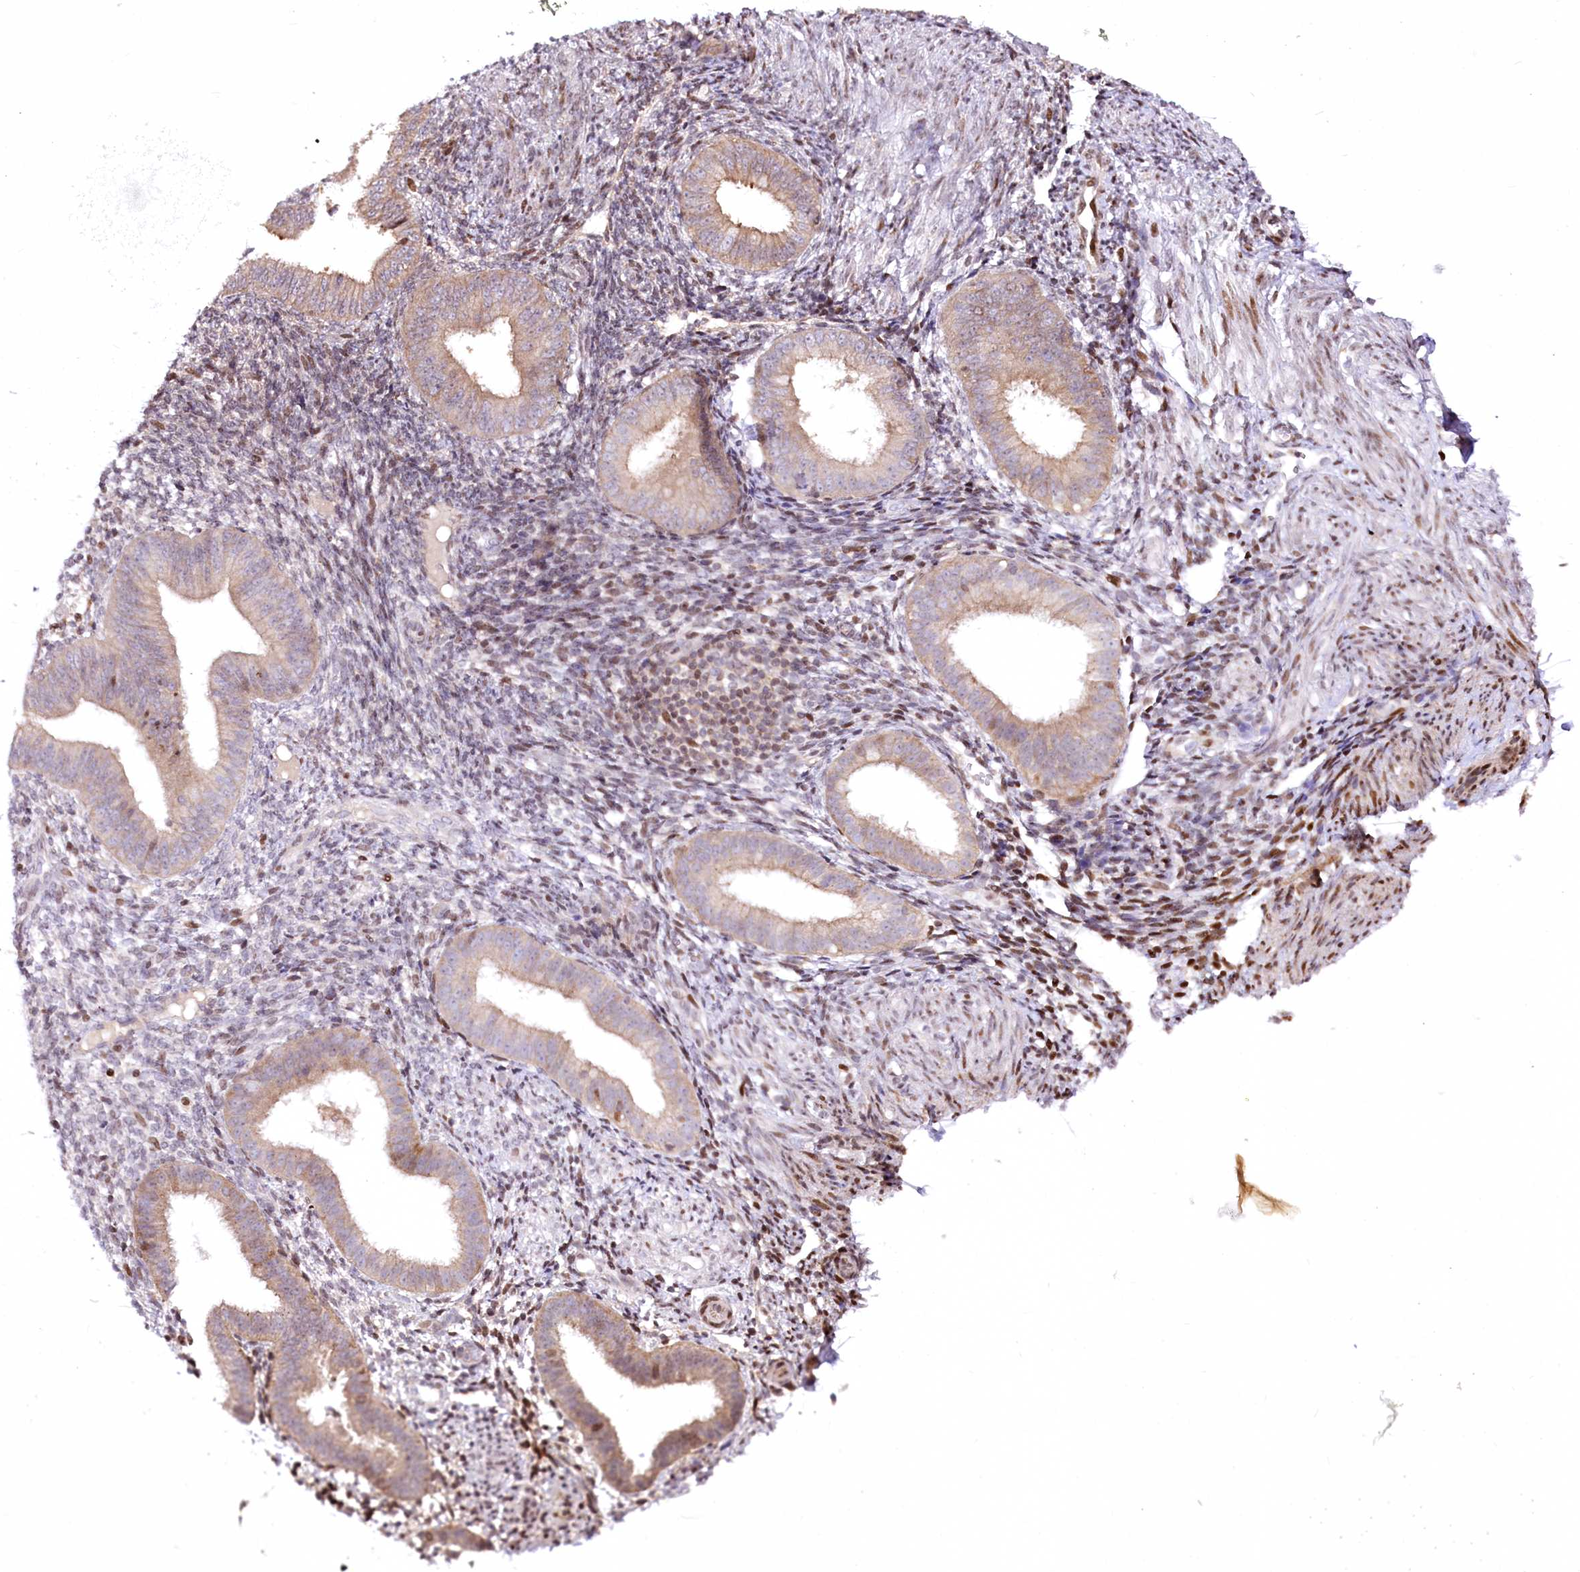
{"staining": {"intensity": "moderate", "quantity": "<25%", "location": "nuclear"}, "tissue": "endometrium", "cell_type": "Cells in endometrial stroma", "image_type": "normal", "snomed": [{"axis": "morphology", "description": "Normal tissue, NOS"}, {"axis": "topography", "description": "Uterus"}, {"axis": "topography", "description": "Endometrium"}], "caption": "Immunohistochemical staining of normal human endometrium demonstrates moderate nuclear protein staining in about <25% of cells in endometrial stroma. The staining was performed using DAB, with brown indicating positive protein expression. Nuclei are stained blue with hematoxylin.", "gene": "ZFYVE27", "patient": {"sex": "female", "age": 48}}